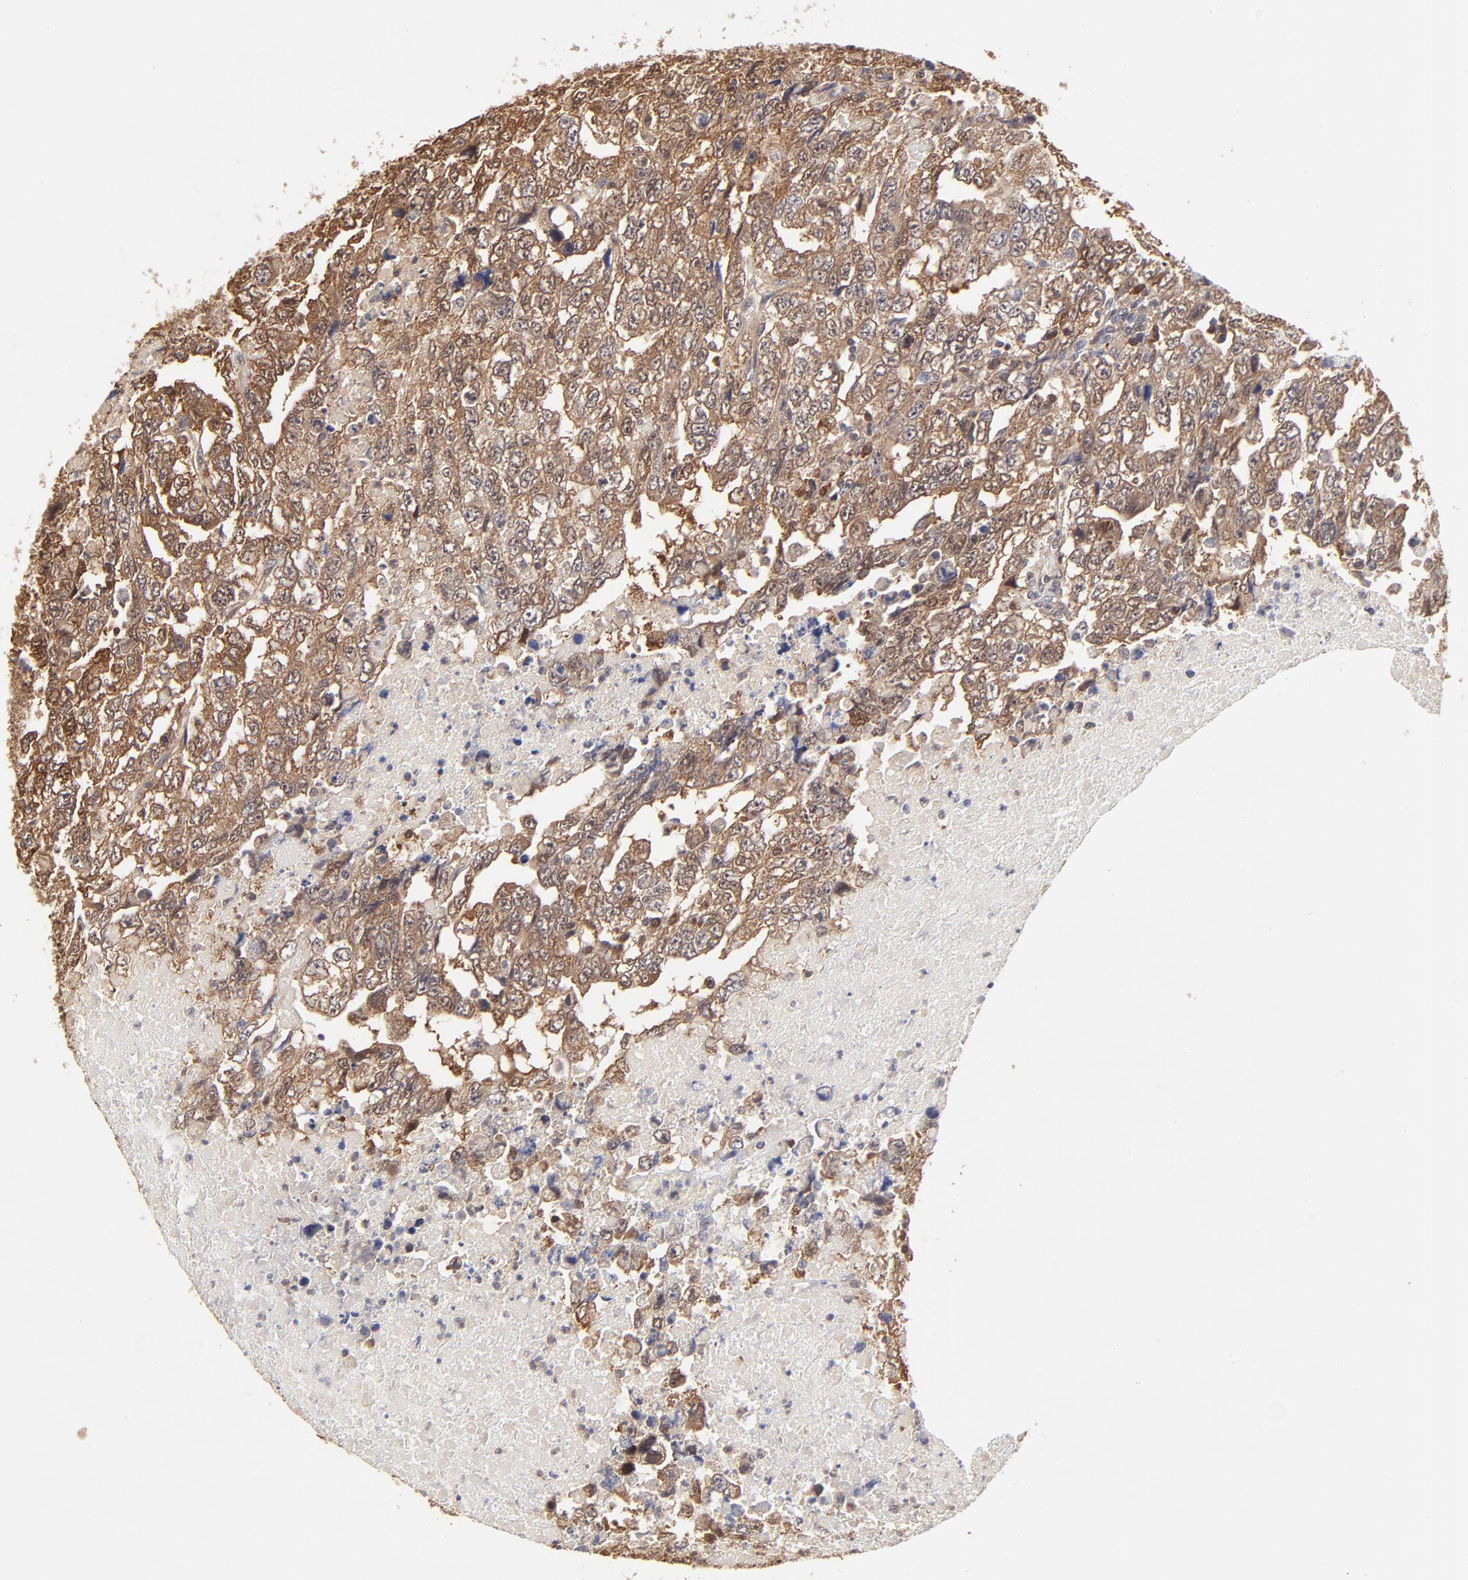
{"staining": {"intensity": "weak", "quantity": ">75%", "location": "cytoplasmic/membranous"}, "tissue": "testis cancer", "cell_type": "Tumor cells", "image_type": "cancer", "snomed": [{"axis": "morphology", "description": "Carcinoma, Embryonal, NOS"}, {"axis": "topography", "description": "Testis"}], "caption": "The micrograph shows staining of embryonal carcinoma (testis), revealing weak cytoplasmic/membranous protein positivity (brown color) within tumor cells. (Brightfield microscopy of DAB IHC at high magnification).", "gene": "CASP3", "patient": {"sex": "male", "age": 36}}